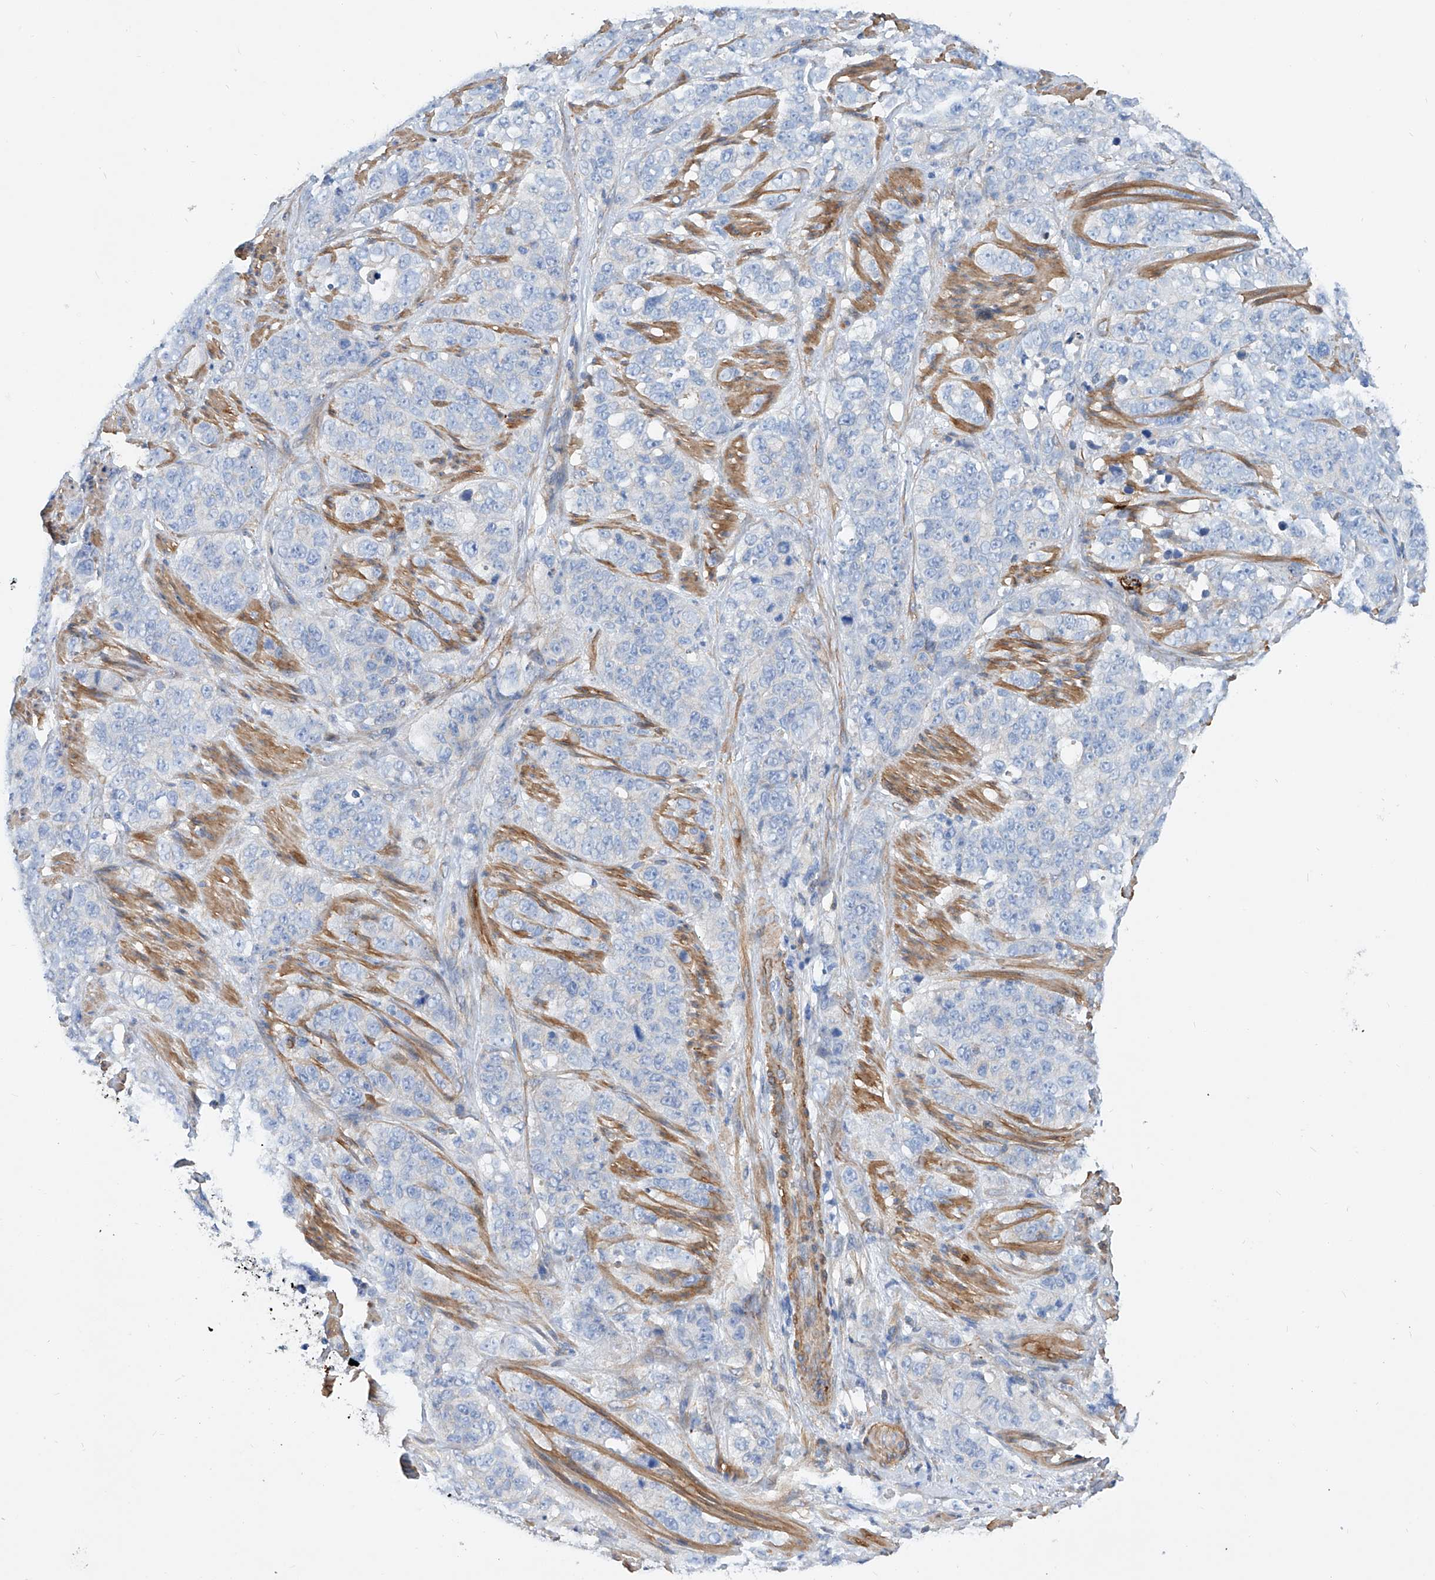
{"staining": {"intensity": "negative", "quantity": "none", "location": "none"}, "tissue": "stomach cancer", "cell_type": "Tumor cells", "image_type": "cancer", "snomed": [{"axis": "morphology", "description": "Adenocarcinoma, NOS"}, {"axis": "topography", "description": "Stomach"}], "caption": "High magnification brightfield microscopy of stomach cancer (adenocarcinoma) stained with DAB (3,3'-diaminobenzidine) (brown) and counterstained with hematoxylin (blue): tumor cells show no significant expression.", "gene": "TAS2R60", "patient": {"sex": "male", "age": 48}}